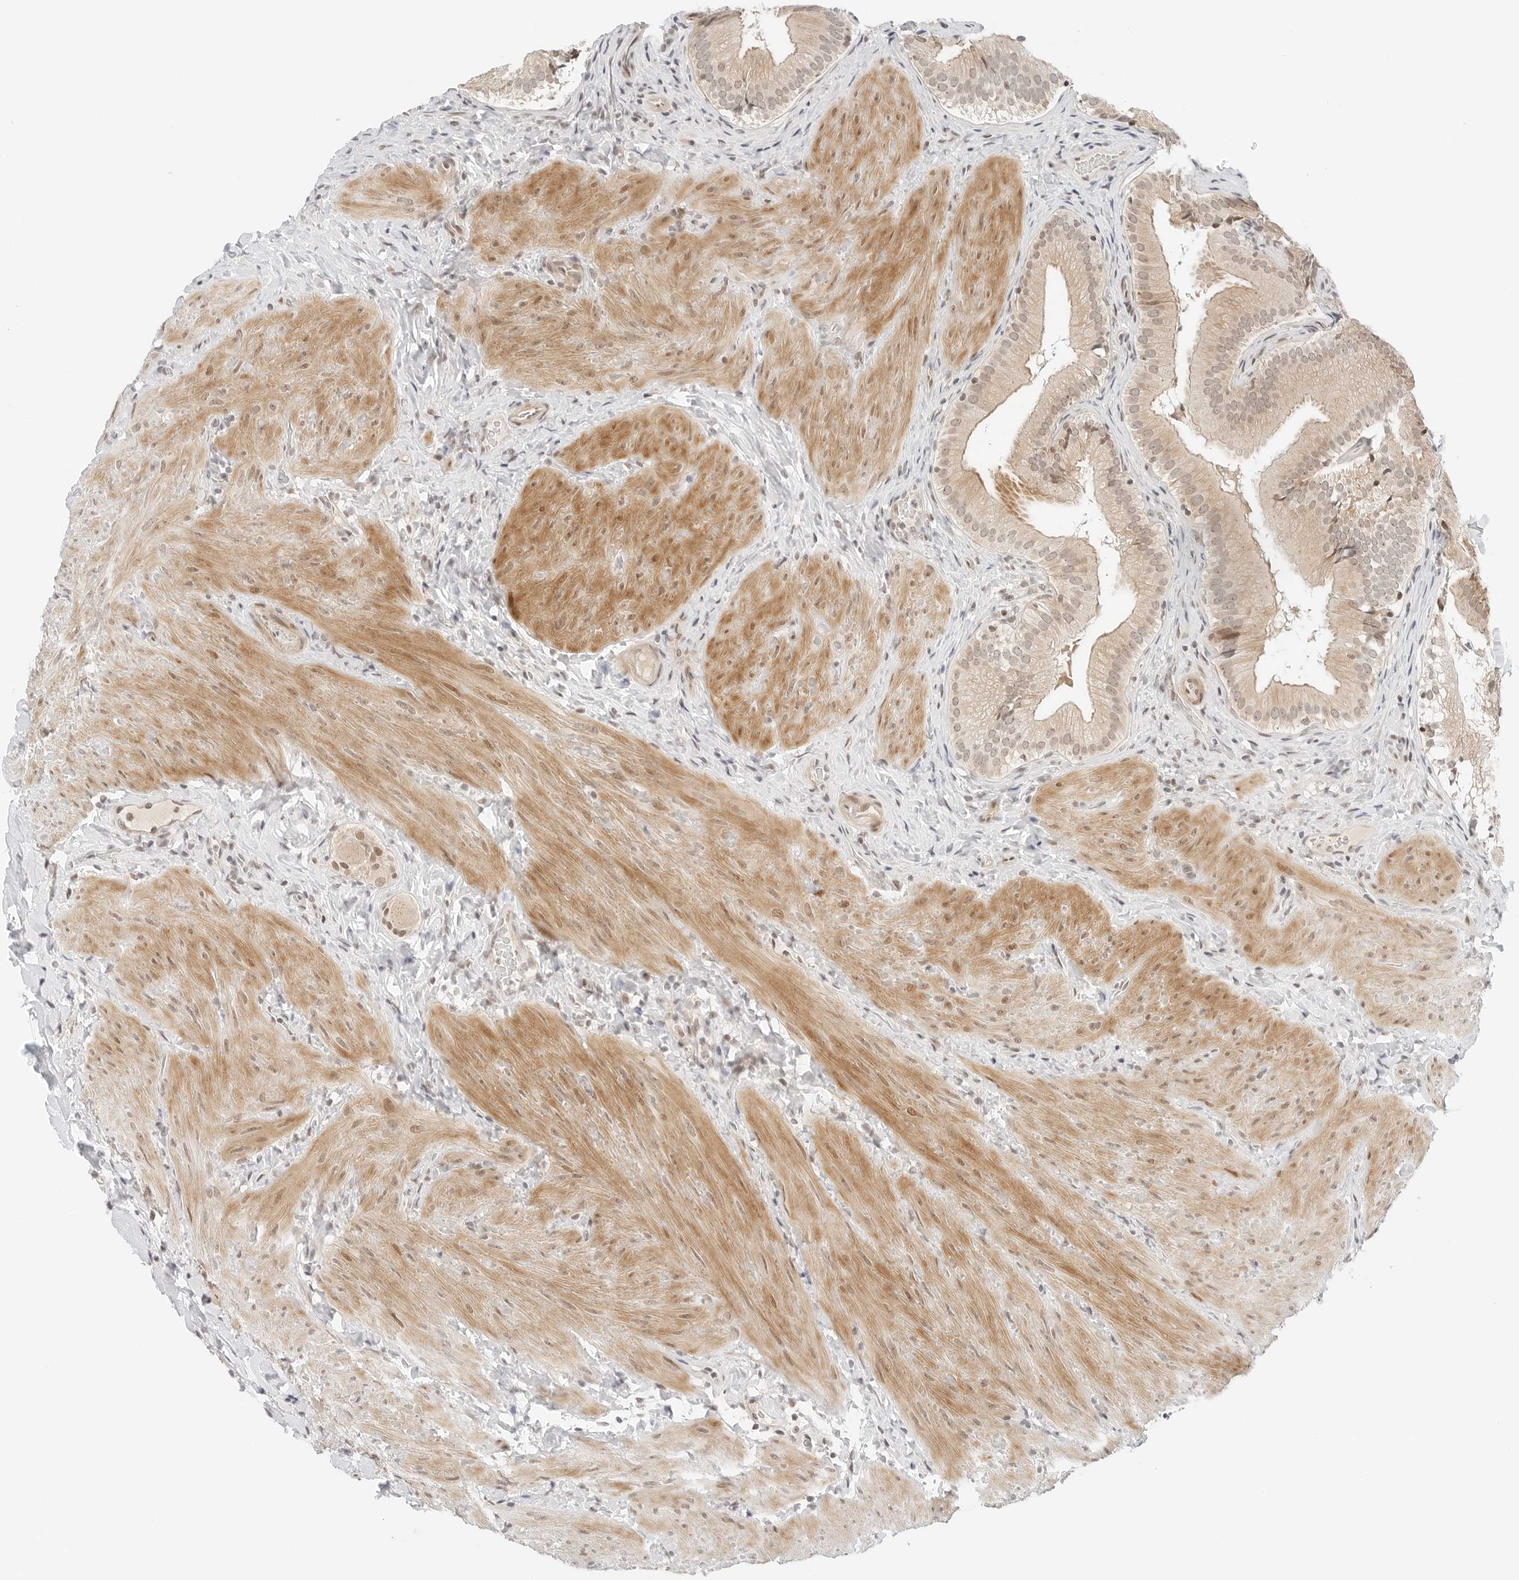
{"staining": {"intensity": "moderate", "quantity": "<25%", "location": "cytoplasmic/membranous"}, "tissue": "gallbladder", "cell_type": "Glandular cells", "image_type": "normal", "snomed": [{"axis": "morphology", "description": "Normal tissue, NOS"}, {"axis": "topography", "description": "Gallbladder"}], "caption": "Immunohistochemistry image of normal gallbladder stained for a protein (brown), which exhibits low levels of moderate cytoplasmic/membranous positivity in approximately <25% of glandular cells.", "gene": "NEO1", "patient": {"sex": "female", "age": 30}}